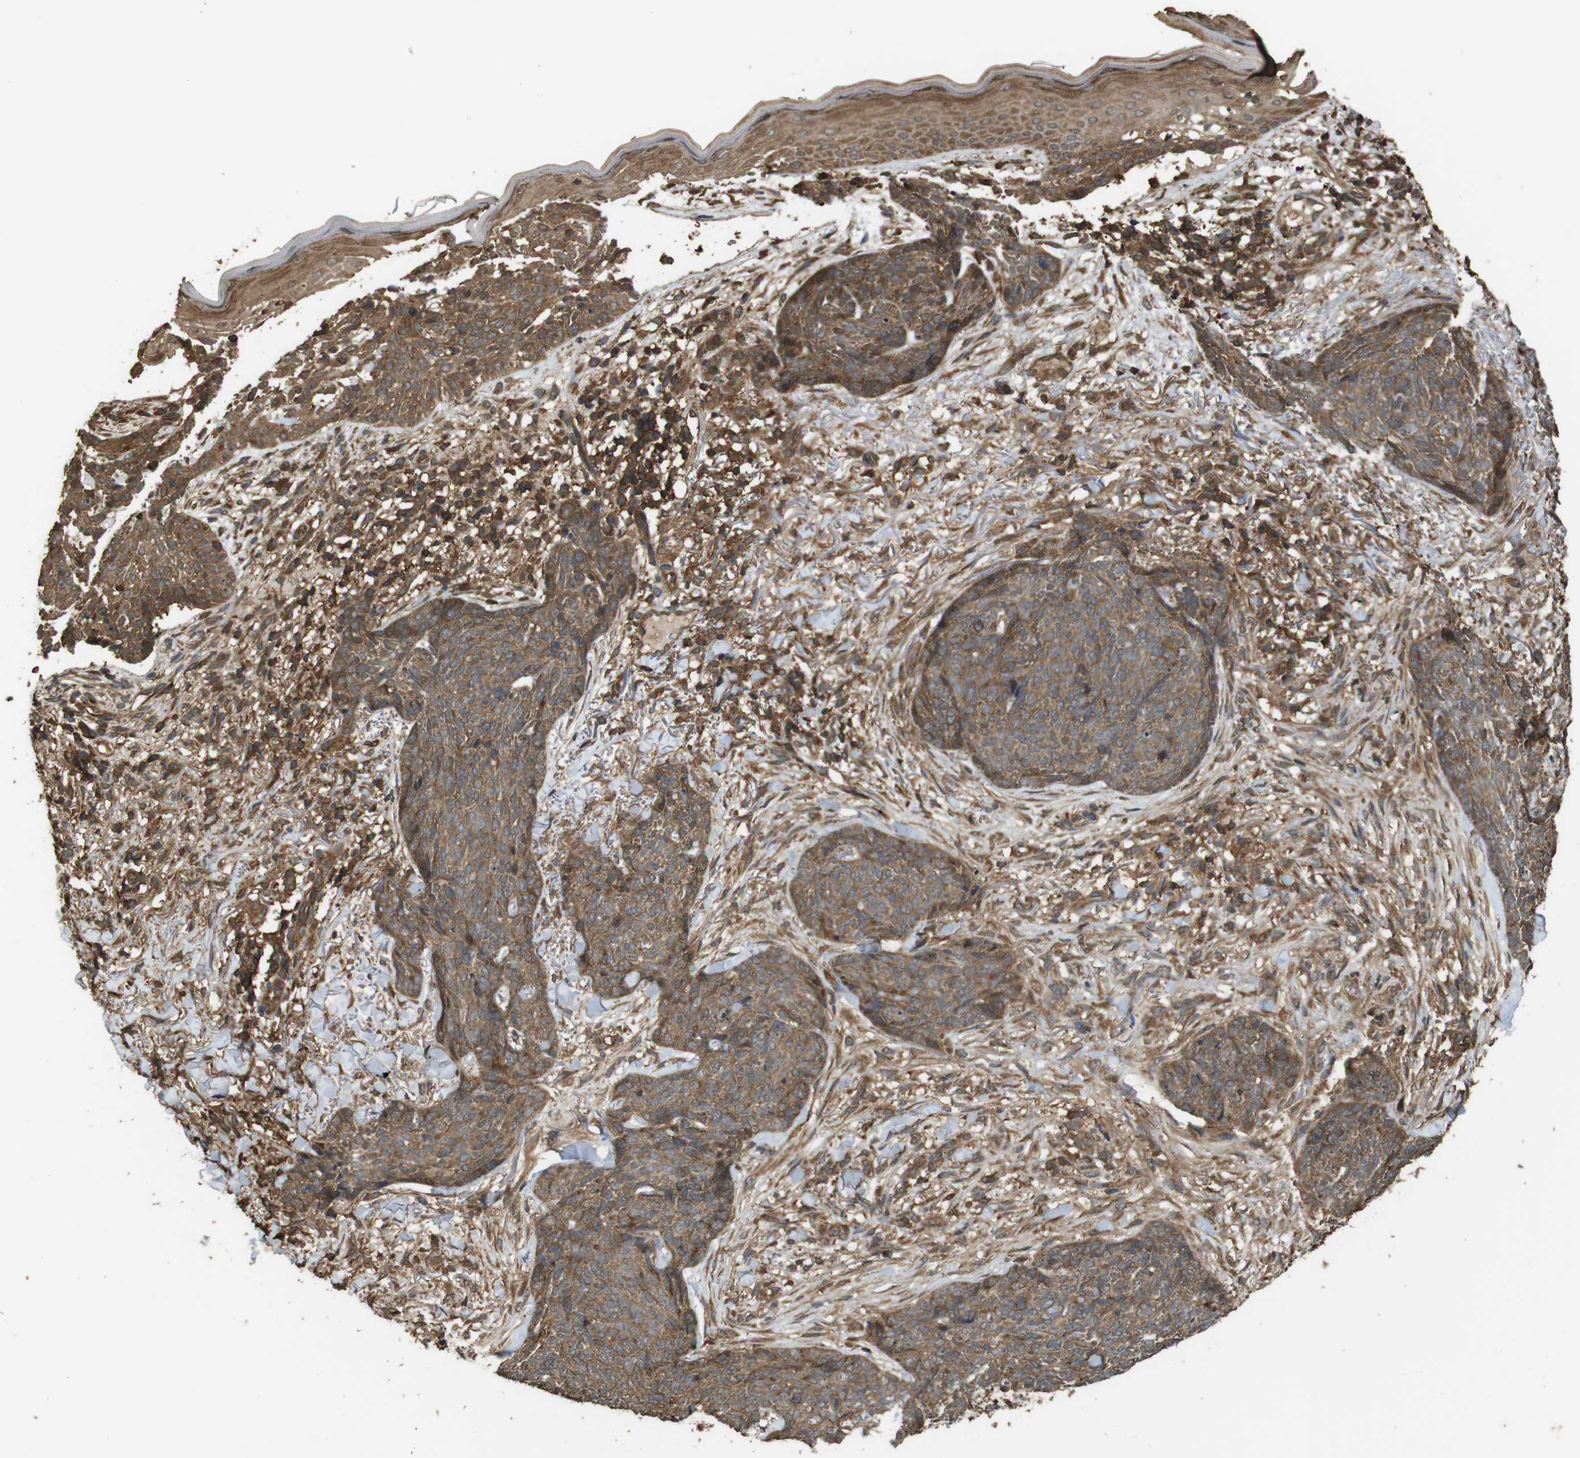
{"staining": {"intensity": "moderate", "quantity": ">75%", "location": "cytoplasmic/membranous"}, "tissue": "skin cancer", "cell_type": "Tumor cells", "image_type": "cancer", "snomed": [{"axis": "morphology", "description": "Basal cell carcinoma"}, {"axis": "topography", "description": "Skin"}], "caption": "Skin cancer (basal cell carcinoma) stained for a protein shows moderate cytoplasmic/membranous positivity in tumor cells.", "gene": "BAG4", "patient": {"sex": "female", "age": 70}}